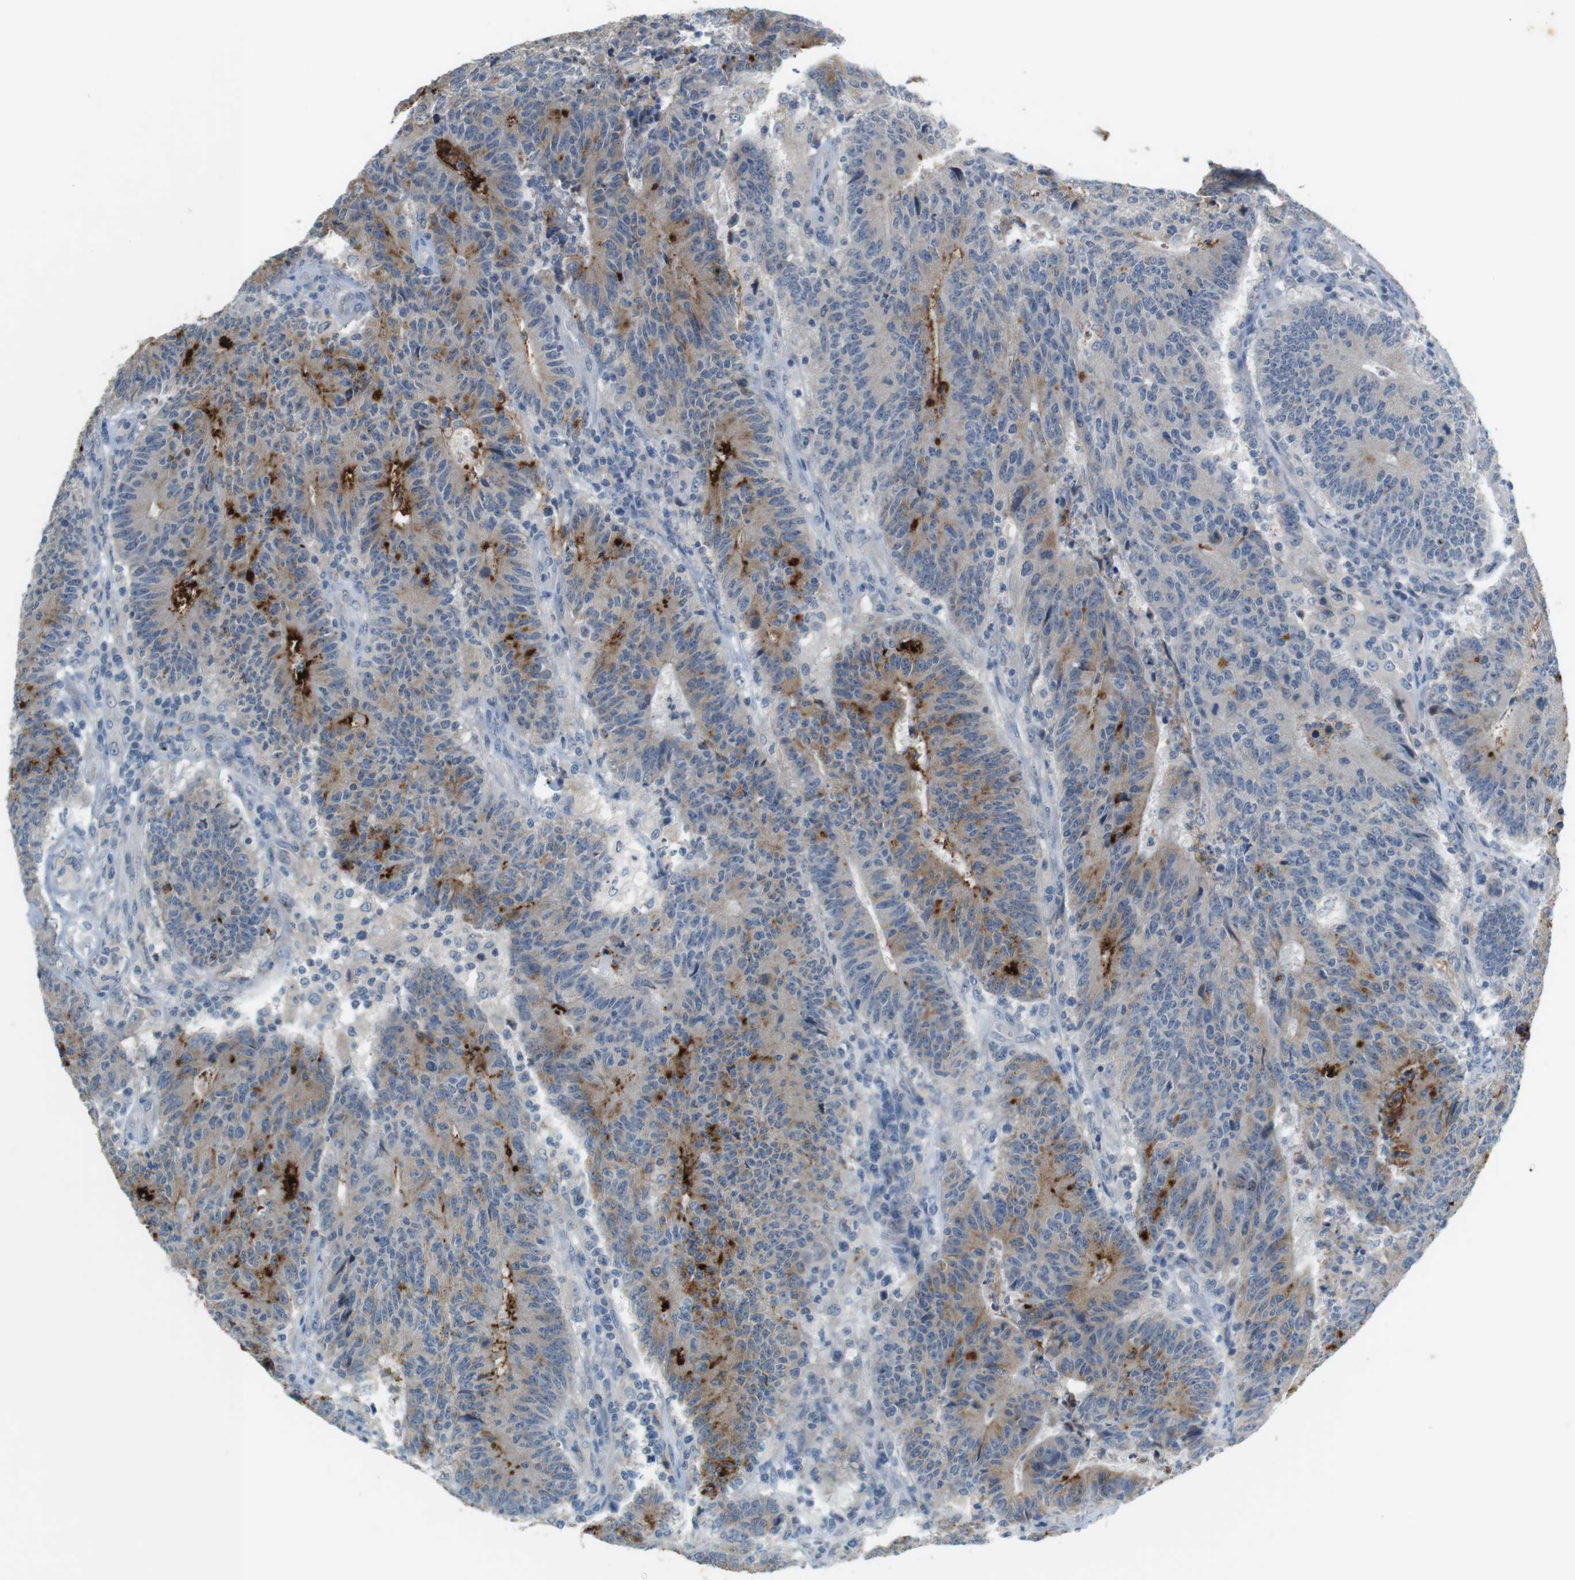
{"staining": {"intensity": "strong", "quantity": "<25%", "location": "cytoplasmic/membranous"}, "tissue": "colorectal cancer", "cell_type": "Tumor cells", "image_type": "cancer", "snomed": [{"axis": "morphology", "description": "Normal tissue, NOS"}, {"axis": "morphology", "description": "Adenocarcinoma, NOS"}, {"axis": "topography", "description": "Colon"}], "caption": "A medium amount of strong cytoplasmic/membranous staining is appreciated in approximately <25% of tumor cells in adenocarcinoma (colorectal) tissue.", "gene": "MUC5B", "patient": {"sex": "female", "age": 75}}